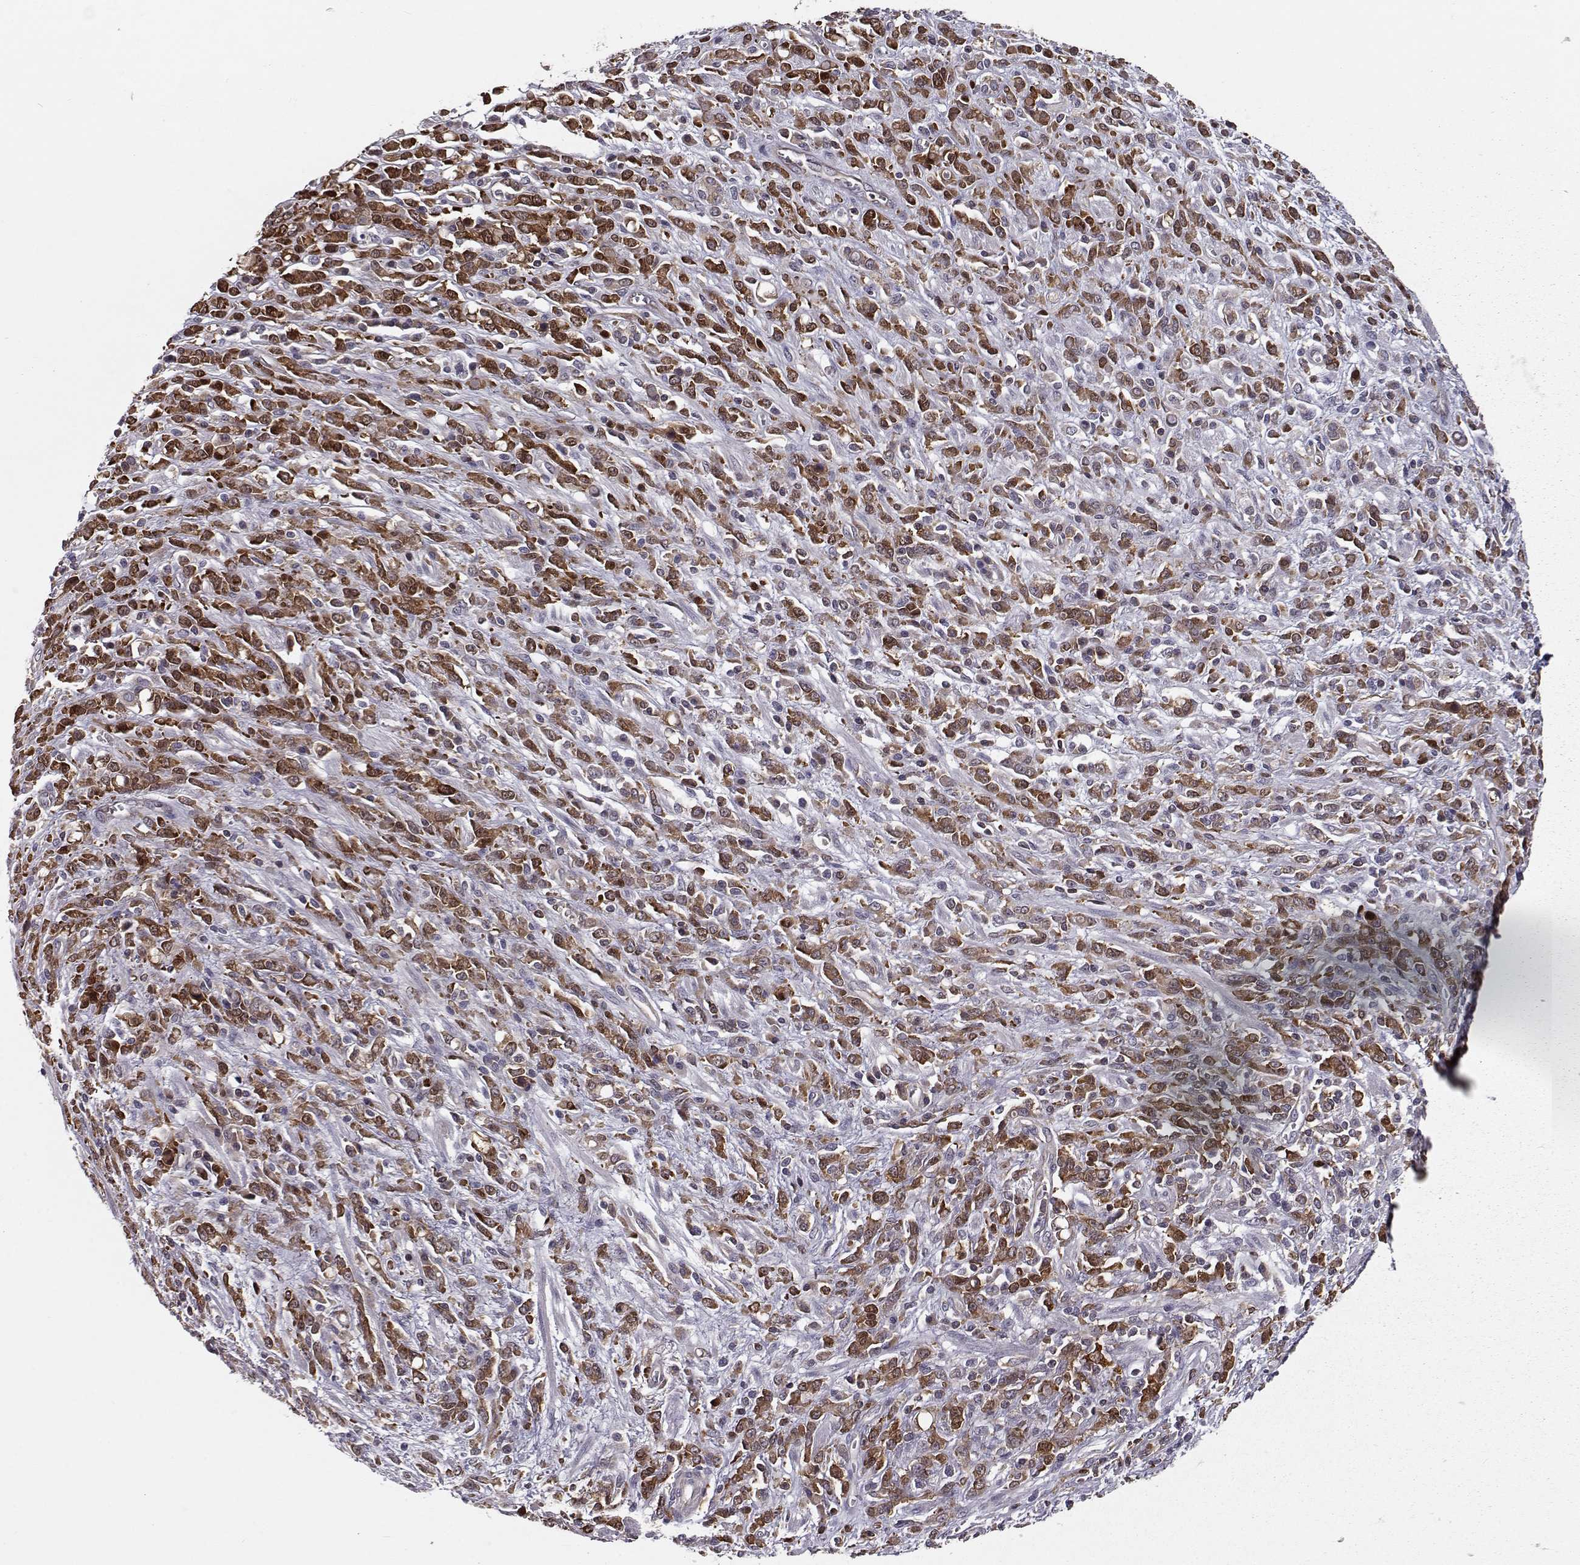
{"staining": {"intensity": "strong", "quantity": ">75%", "location": "cytoplasmic/membranous"}, "tissue": "stomach cancer", "cell_type": "Tumor cells", "image_type": "cancer", "snomed": [{"axis": "morphology", "description": "Adenocarcinoma, NOS"}, {"axis": "topography", "description": "Stomach"}], "caption": "Immunohistochemical staining of adenocarcinoma (stomach) demonstrates strong cytoplasmic/membranous protein positivity in approximately >75% of tumor cells.", "gene": "RANBP1", "patient": {"sex": "female", "age": 57}}